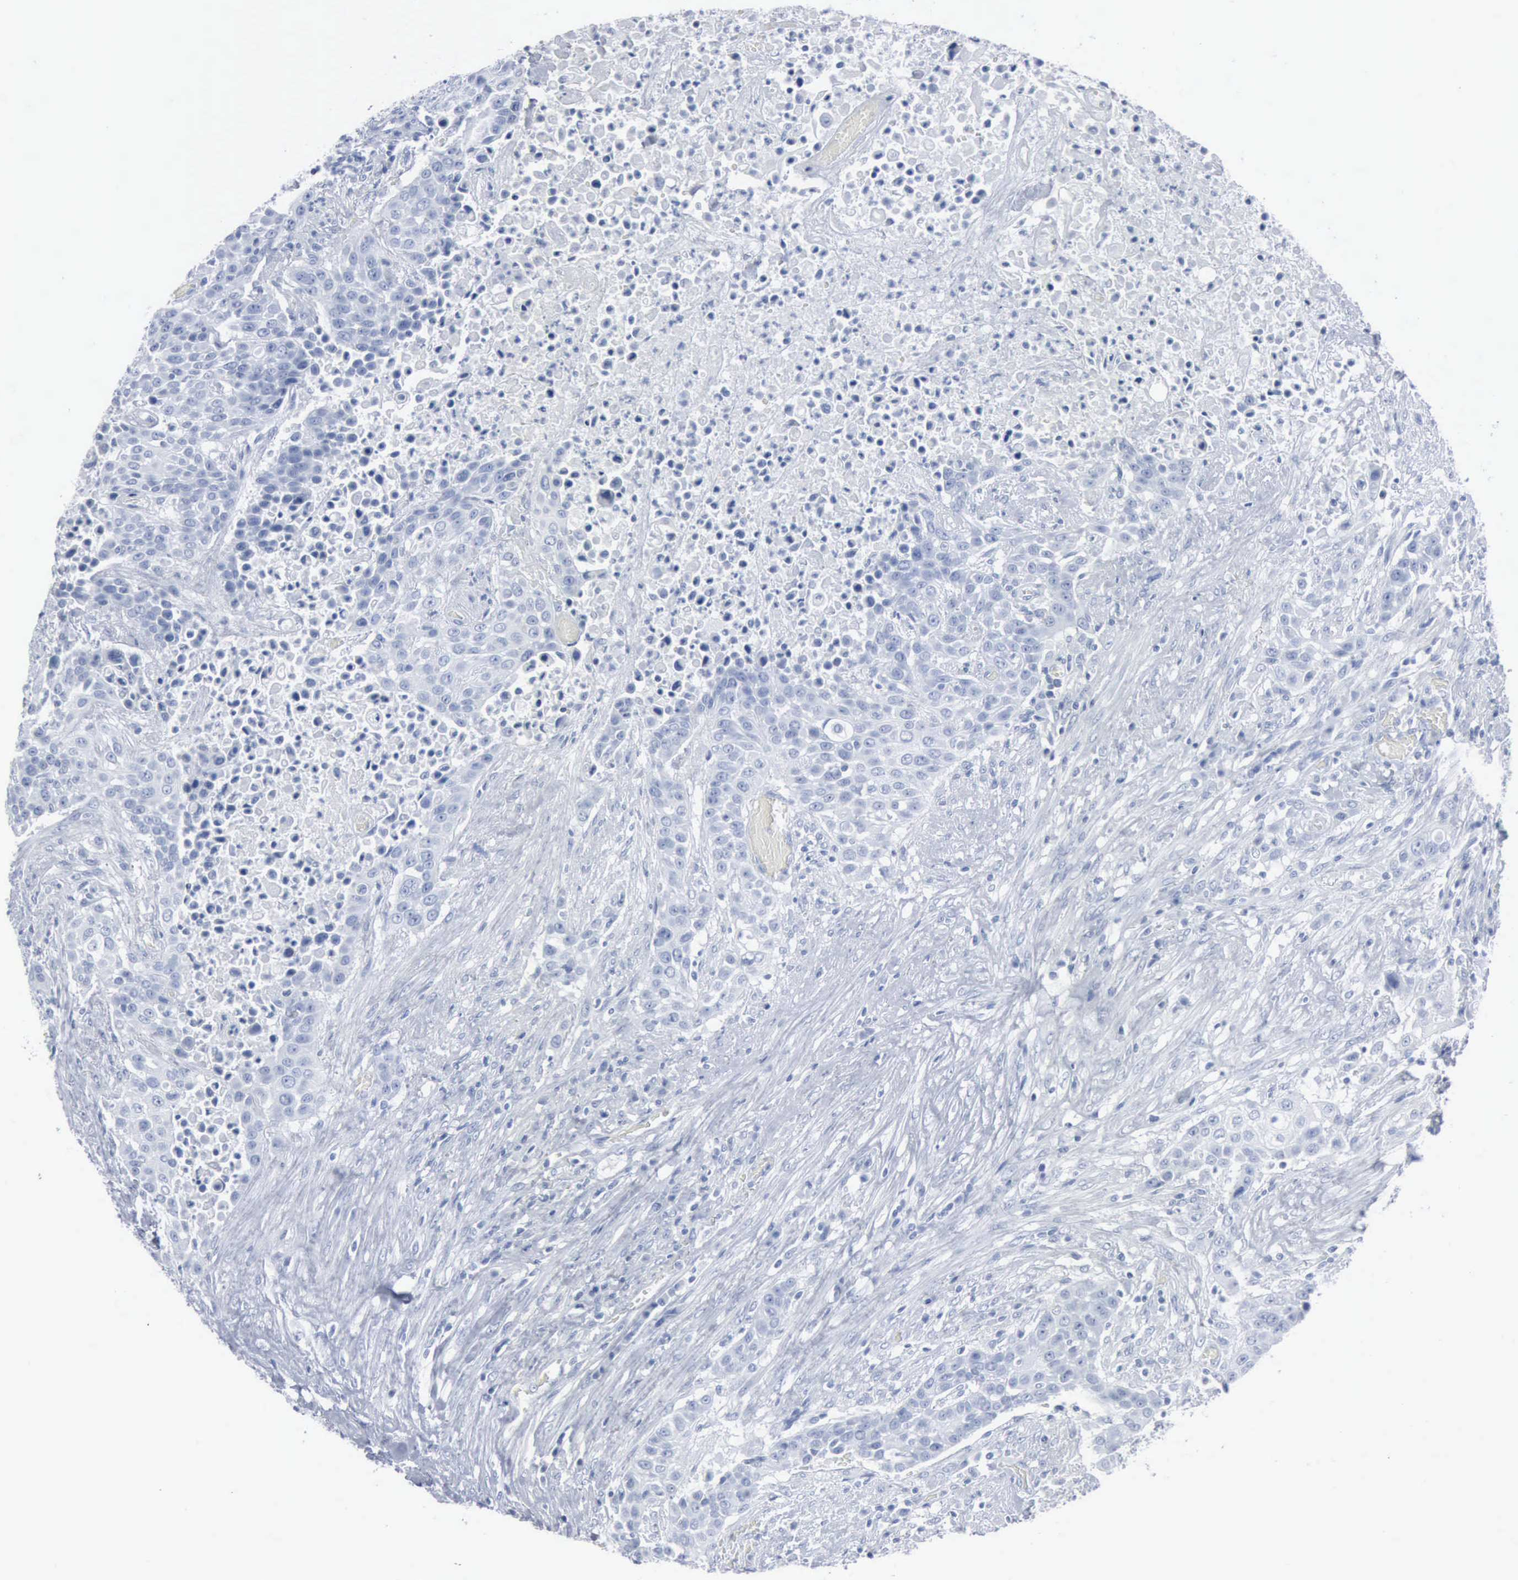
{"staining": {"intensity": "negative", "quantity": "none", "location": "none"}, "tissue": "urothelial cancer", "cell_type": "Tumor cells", "image_type": "cancer", "snomed": [{"axis": "morphology", "description": "Urothelial carcinoma, High grade"}, {"axis": "topography", "description": "Urinary bladder"}], "caption": "This is an IHC image of human urothelial cancer. There is no expression in tumor cells.", "gene": "DMD", "patient": {"sex": "male", "age": 74}}